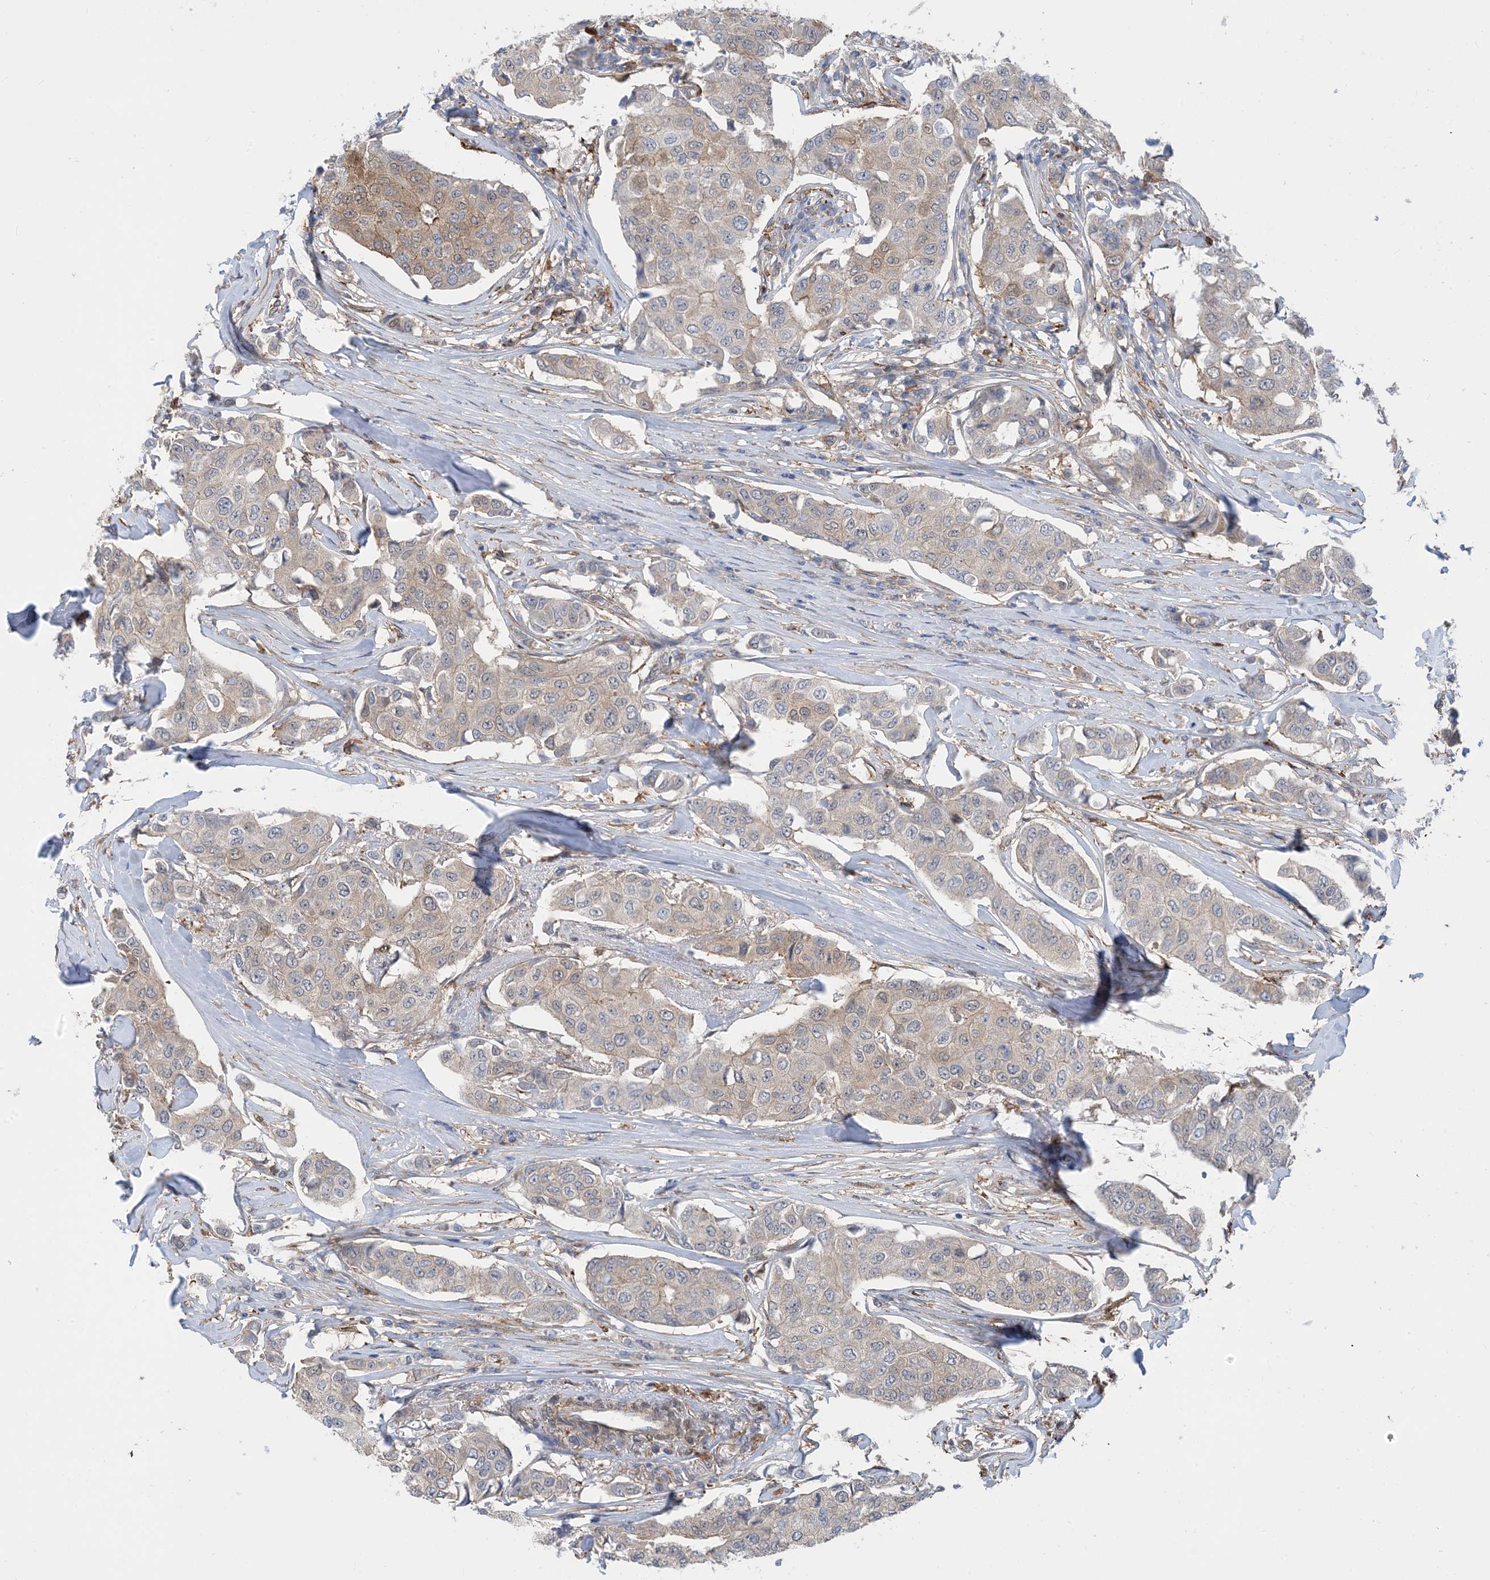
{"staining": {"intensity": "weak", "quantity": "<25%", "location": "cytoplasmic/membranous"}, "tissue": "breast cancer", "cell_type": "Tumor cells", "image_type": "cancer", "snomed": [{"axis": "morphology", "description": "Duct carcinoma"}, {"axis": "topography", "description": "Breast"}], "caption": "An immunohistochemistry histopathology image of breast infiltrating ductal carcinoma is shown. There is no staining in tumor cells of breast infiltrating ductal carcinoma.", "gene": "HS1BP3", "patient": {"sex": "female", "age": 80}}